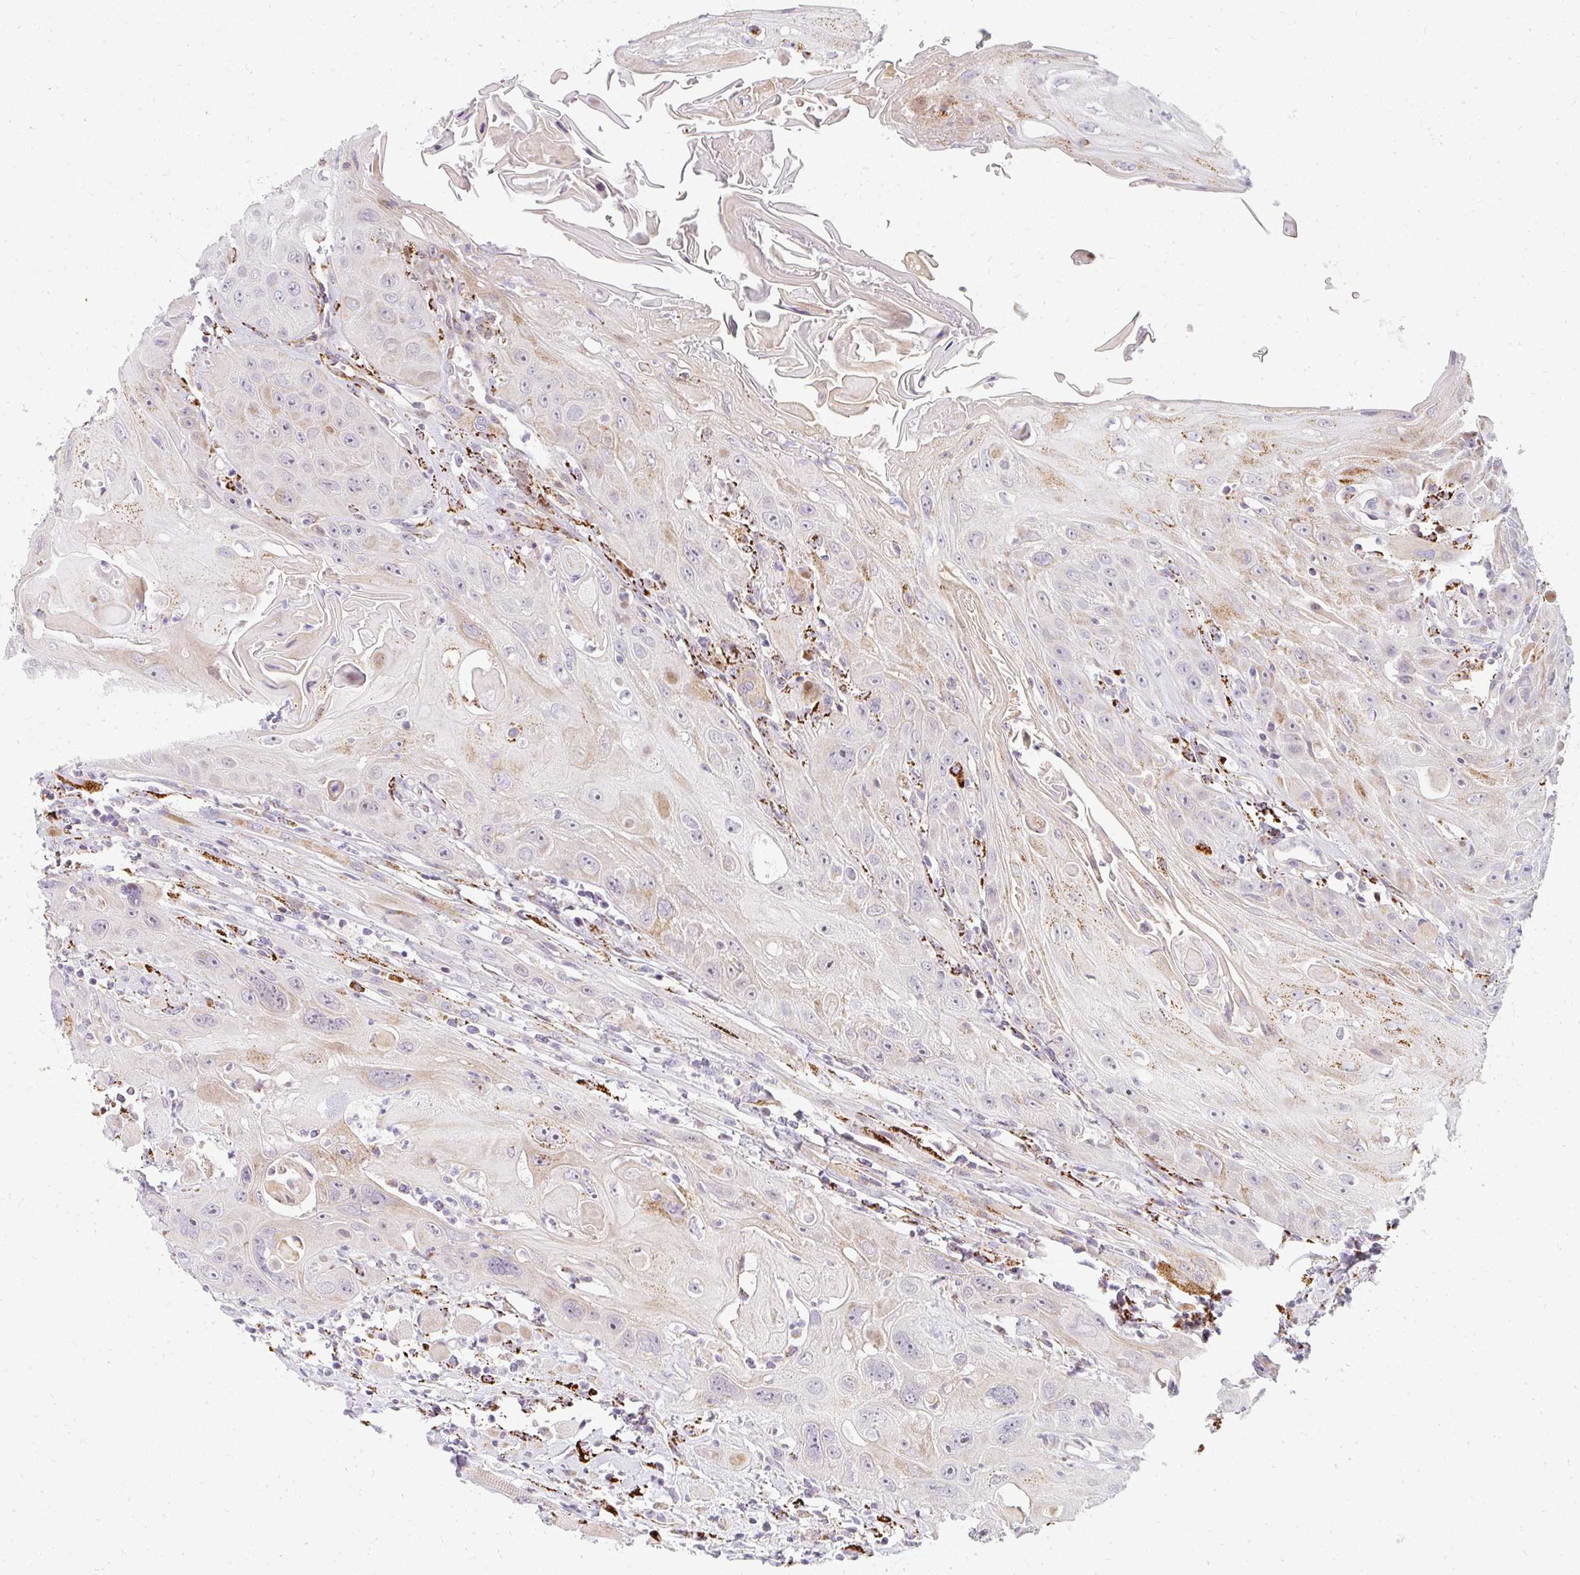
{"staining": {"intensity": "moderate", "quantity": "<25%", "location": "cytoplasmic/membranous"}, "tissue": "head and neck cancer", "cell_type": "Tumor cells", "image_type": "cancer", "snomed": [{"axis": "morphology", "description": "Squamous cell carcinoma, NOS"}, {"axis": "topography", "description": "Head-Neck"}], "caption": "A histopathology image of head and neck squamous cell carcinoma stained for a protein demonstrates moderate cytoplasmic/membranous brown staining in tumor cells.", "gene": "PLA2G5", "patient": {"sex": "female", "age": 59}}